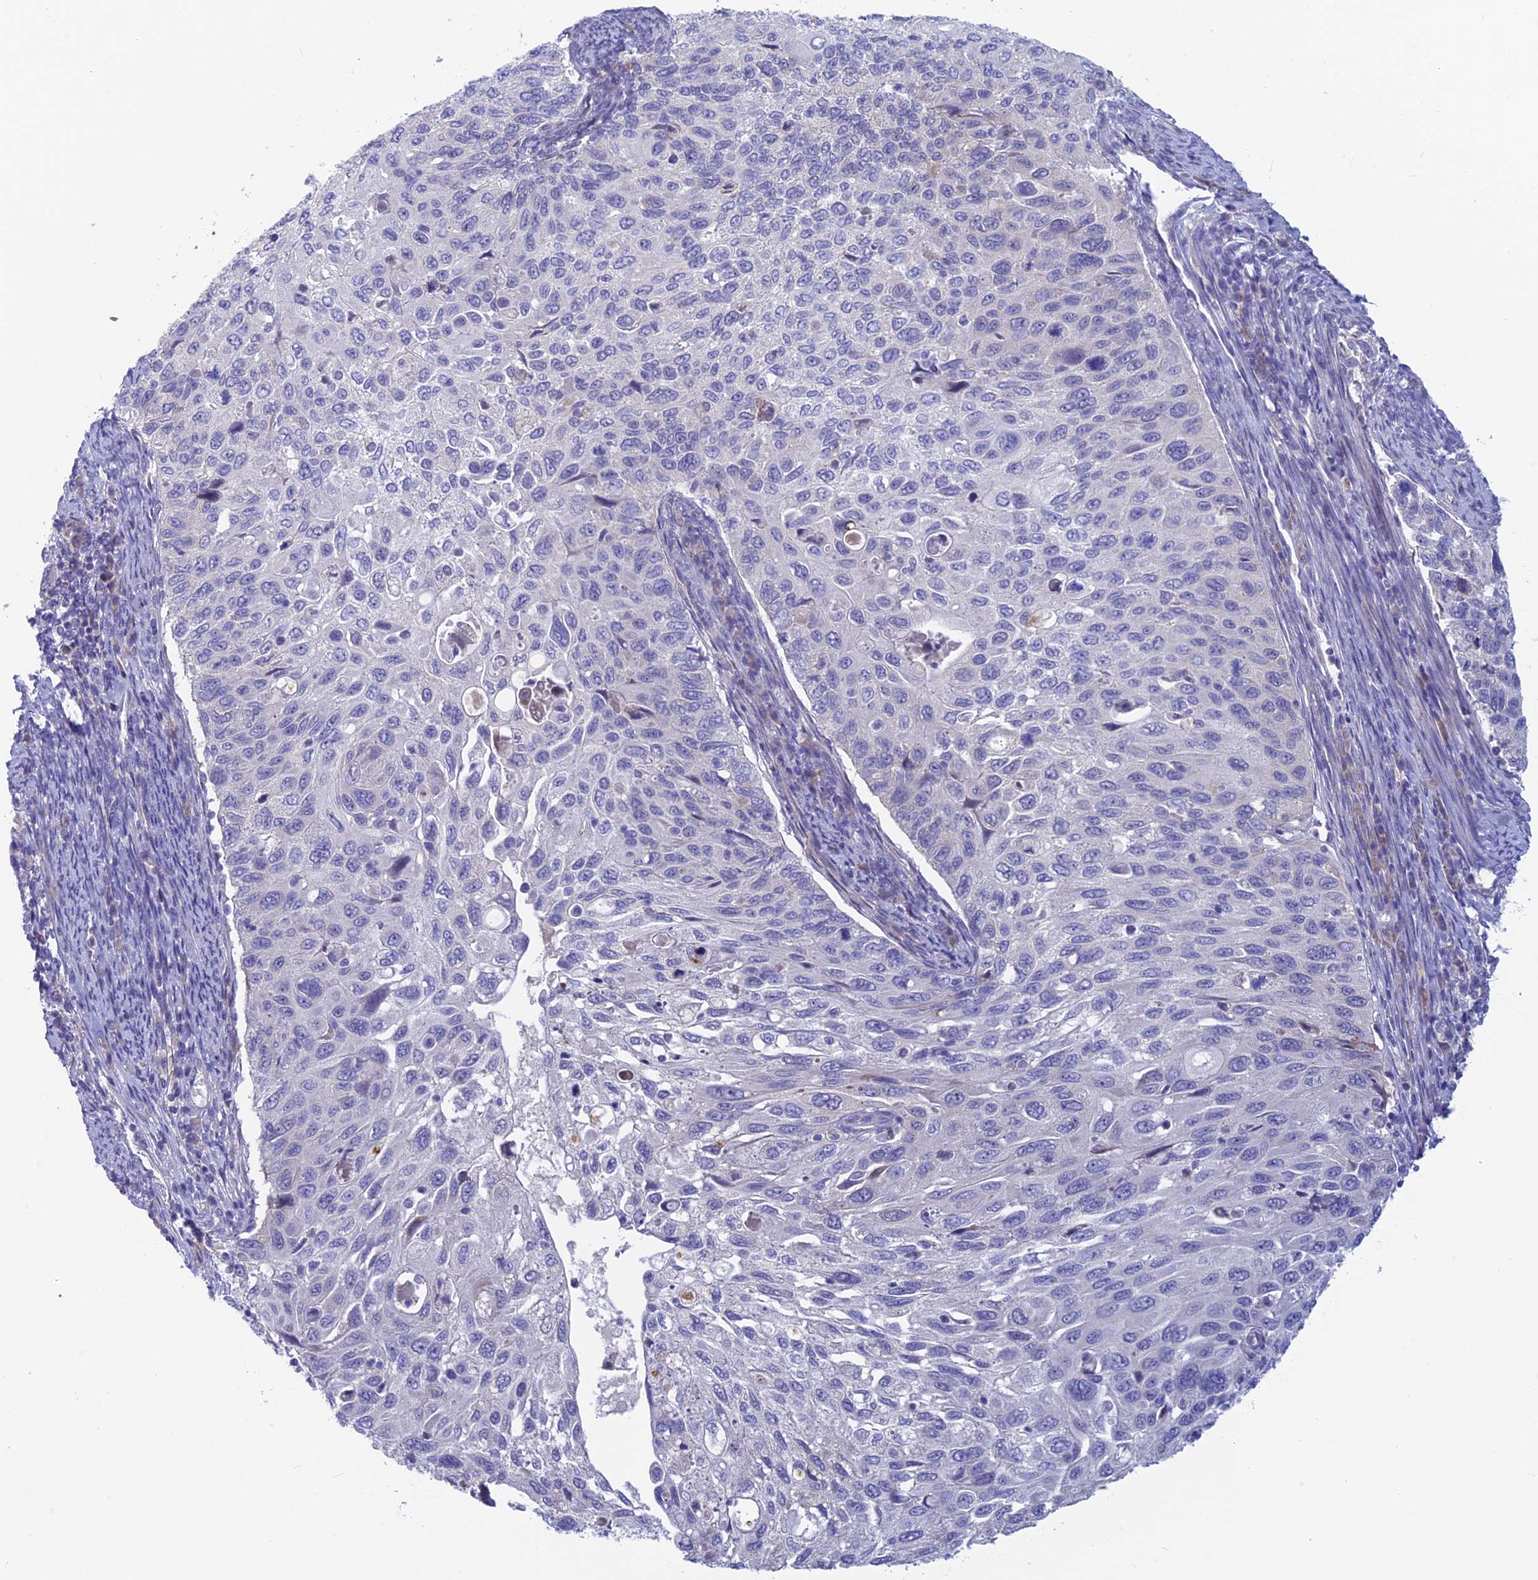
{"staining": {"intensity": "negative", "quantity": "none", "location": "none"}, "tissue": "cervical cancer", "cell_type": "Tumor cells", "image_type": "cancer", "snomed": [{"axis": "morphology", "description": "Squamous cell carcinoma, NOS"}, {"axis": "topography", "description": "Cervix"}], "caption": "The image displays no staining of tumor cells in cervical cancer.", "gene": "XPO7", "patient": {"sex": "female", "age": 70}}